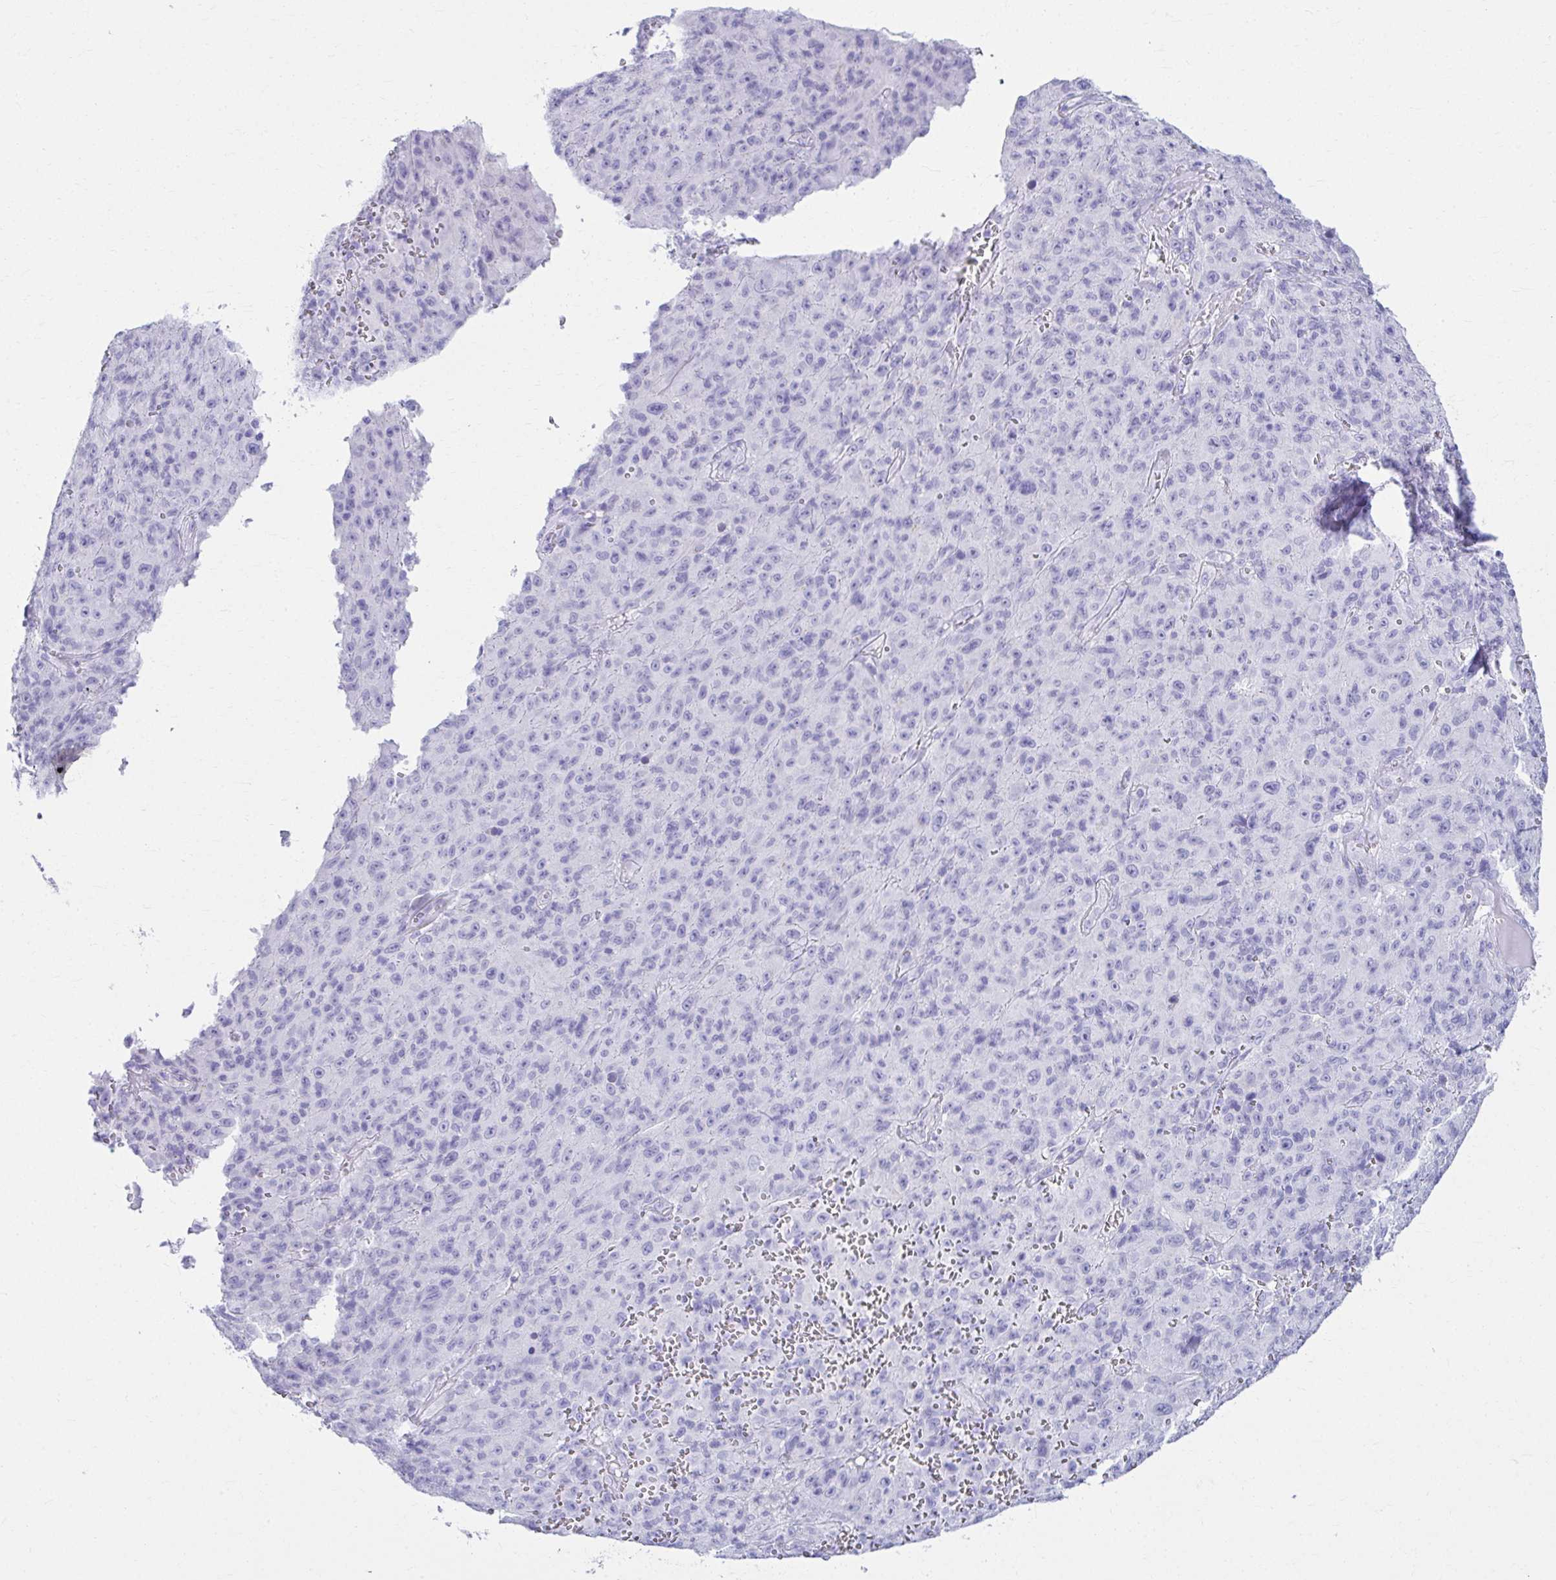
{"staining": {"intensity": "negative", "quantity": "none", "location": "none"}, "tissue": "melanoma", "cell_type": "Tumor cells", "image_type": "cancer", "snomed": [{"axis": "morphology", "description": "Malignant melanoma, NOS"}, {"axis": "topography", "description": "Skin"}], "caption": "Image shows no protein positivity in tumor cells of melanoma tissue.", "gene": "ATP4B", "patient": {"sex": "male", "age": 46}}